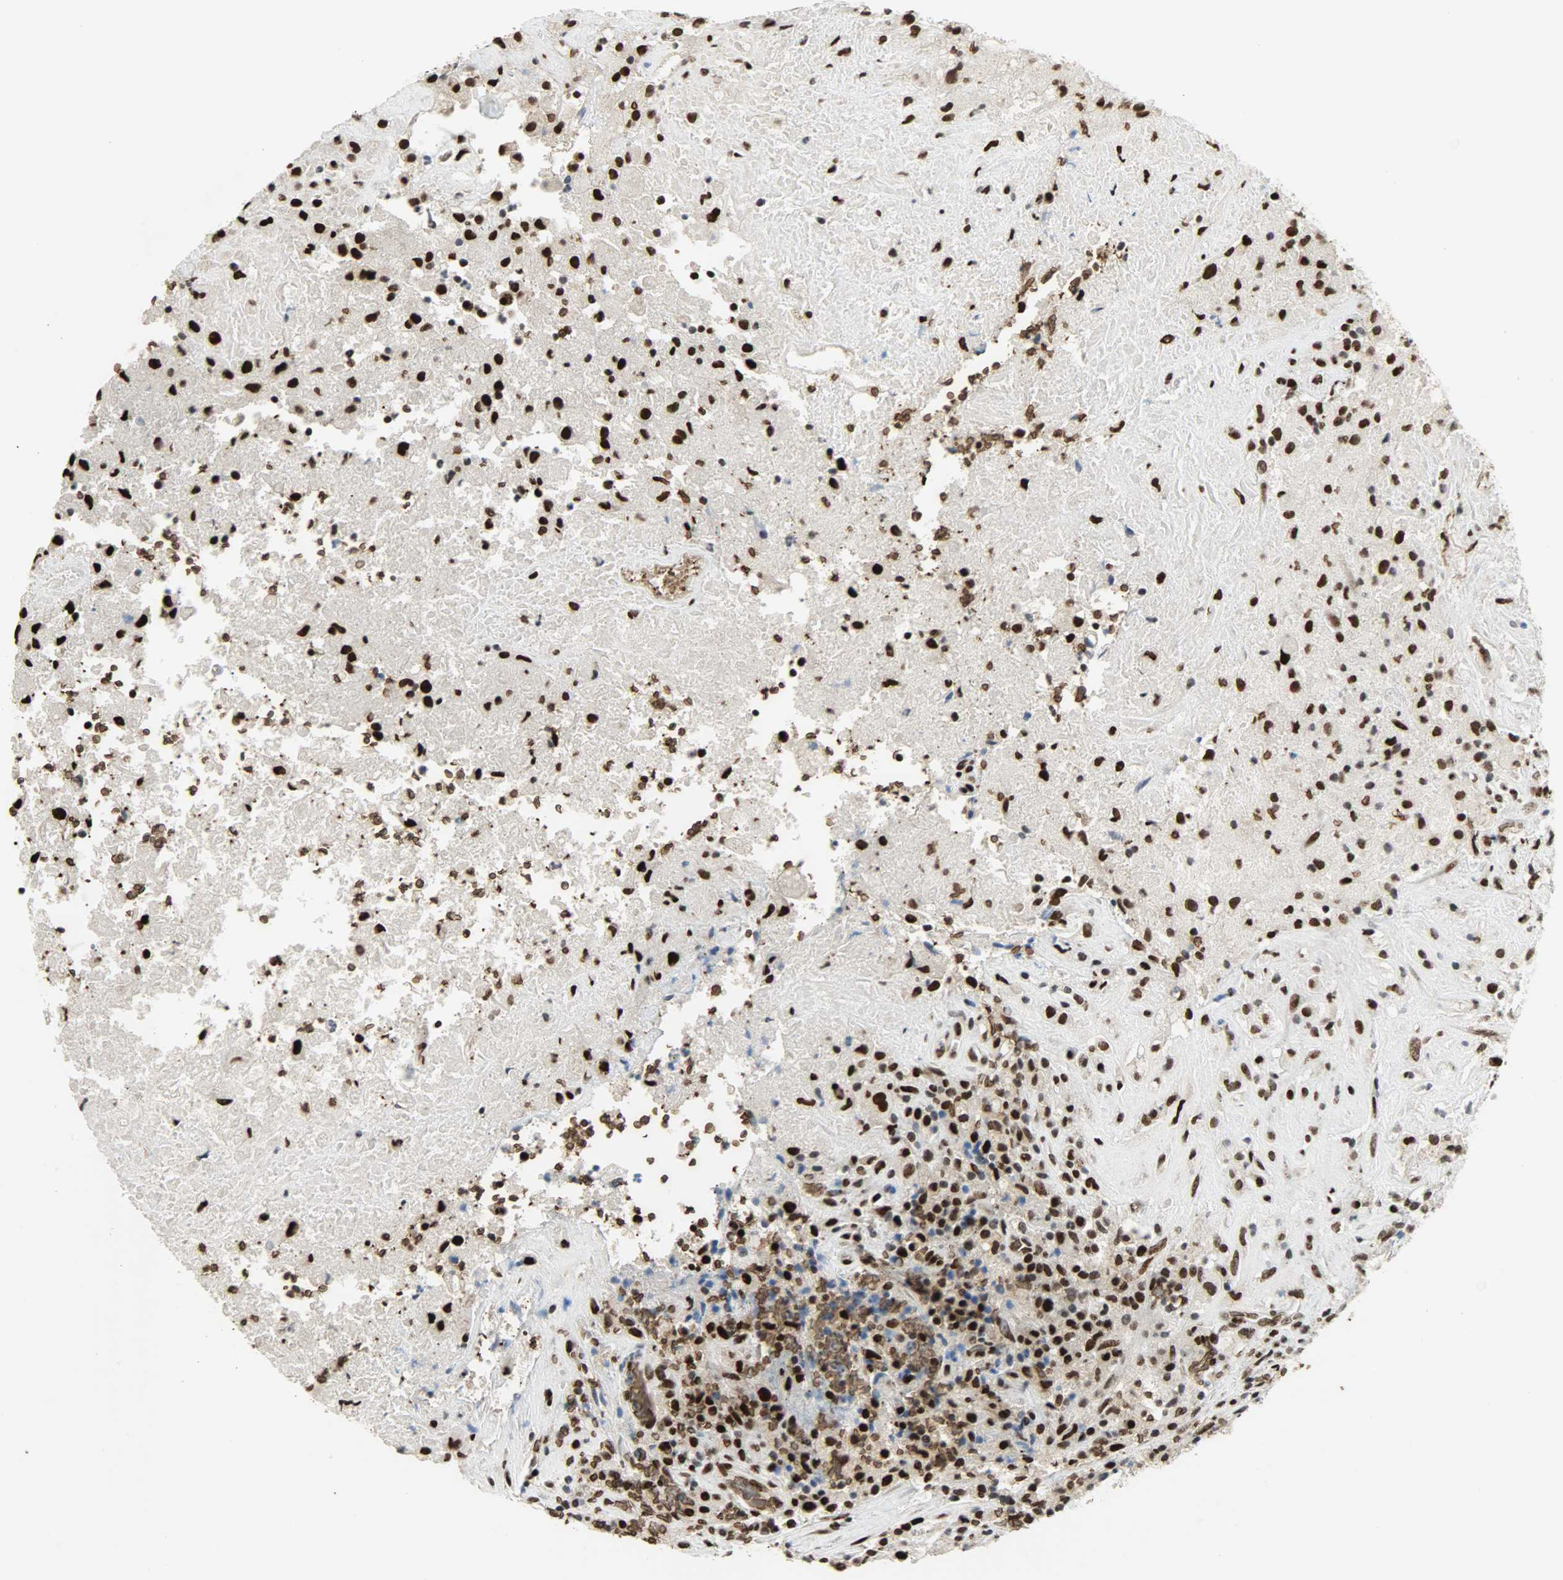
{"staining": {"intensity": "strong", "quantity": ">75%", "location": "nuclear"}, "tissue": "testis cancer", "cell_type": "Tumor cells", "image_type": "cancer", "snomed": [{"axis": "morphology", "description": "Necrosis, NOS"}, {"axis": "morphology", "description": "Carcinoma, Embryonal, NOS"}, {"axis": "topography", "description": "Testis"}], "caption": "Protein positivity by IHC reveals strong nuclear positivity in about >75% of tumor cells in testis cancer (embryonal carcinoma). The protein of interest is shown in brown color, while the nuclei are stained blue.", "gene": "SNAI1", "patient": {"sex": "male", "age": 19}}